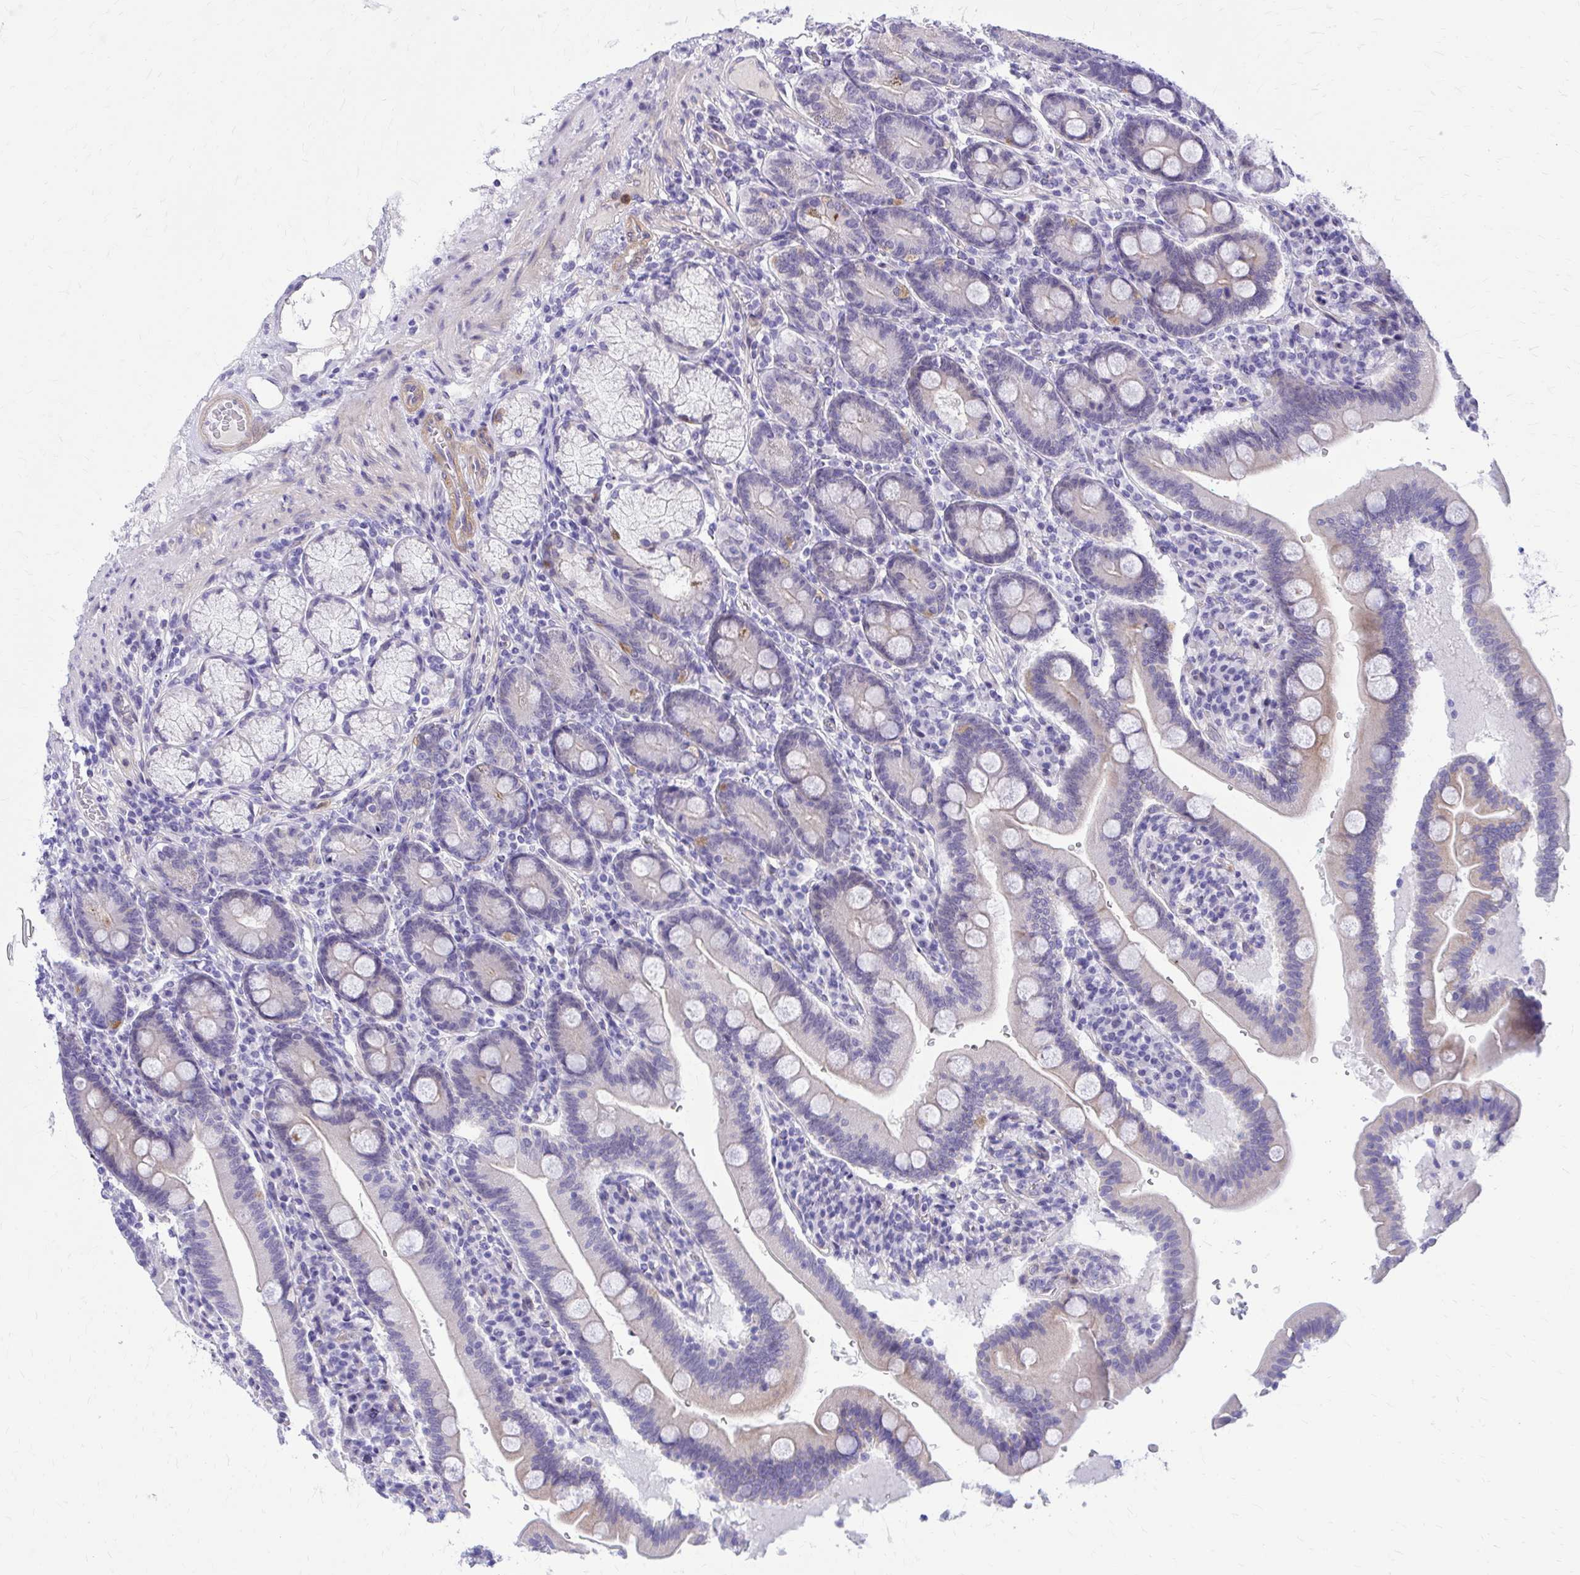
{"staining": {"intensity": "weak", "quantity": "<25%", "location": "cytoplasmic/membranous"}, "tissue": "duodenum", "cell_type": "Glandular cells", "image_type": "normal", "snomed": [{"axis": "morphology", "description": "Normal tissue, NOS"}, {"axis": "topography", "description": "Duodenum"}], "caption": "This micrograph is of unremarkable duodenum stained with IHC to label a protein in brown with the nuclei are counter-stained blue. There is no expression in glandular cells.", "gene": "ADAMTSL1", "patient": {"sex": "female", "age": 67}}